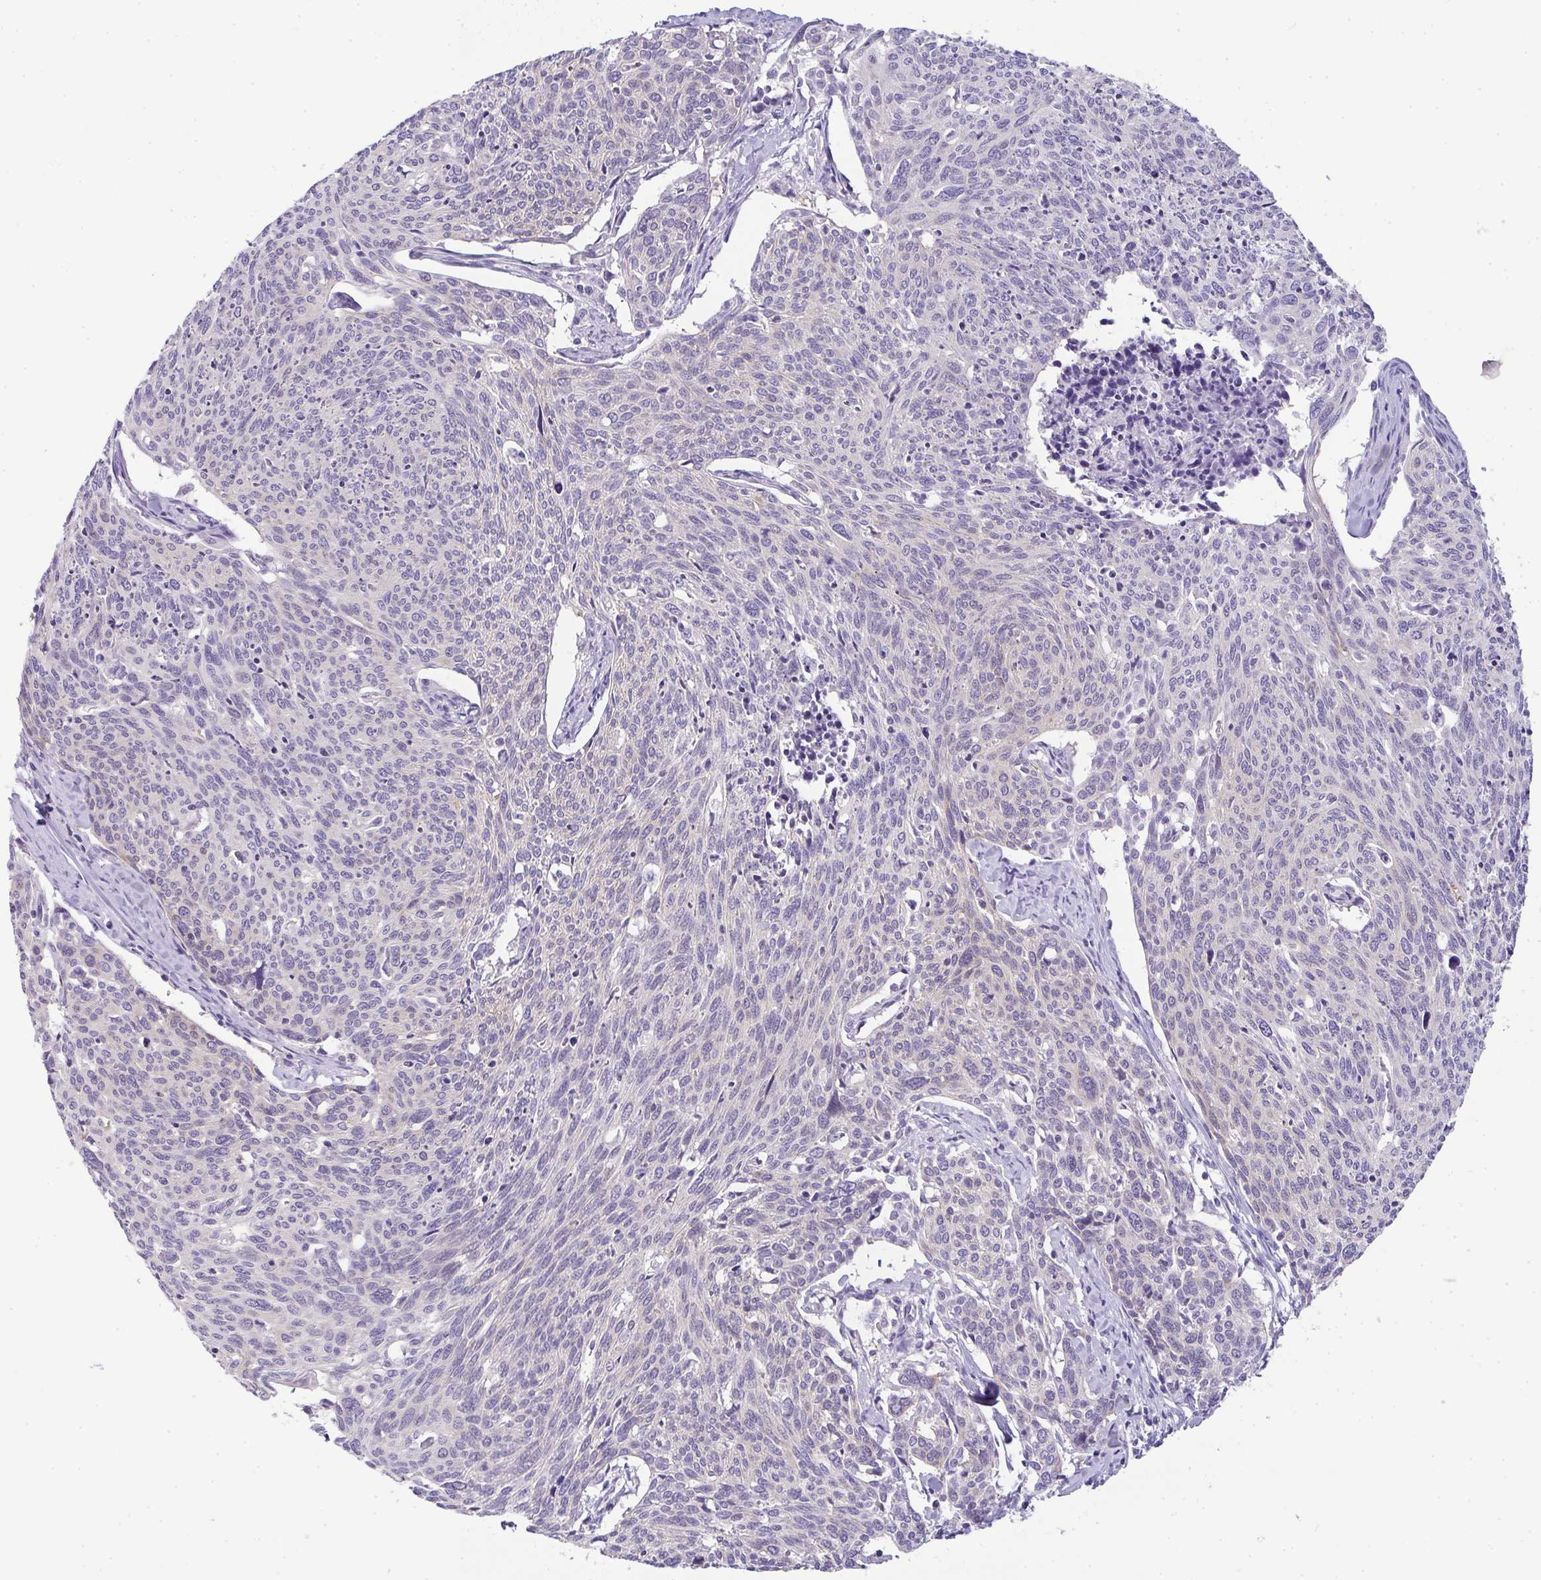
{"staining": {"intensity": "moderate", "quantity": "25%-75%", "location": "cytoplasmic/membranous"}, "tissue": "cervical cancer", "cell_type": "Tumor cells", "image_type": "cancer", "snomed": [{"axis": "morphology", "description": "Squamous cell carcinoma, NOS"}, {"axis": "topography", "description": "Cervix"}], "caption": "Cervical cancer (squamous cell carcinoma) stained for a protein displays moderate cytoplasmic/membranous positivity in tumor cells.", "gene": "LIPE", "patient": {"sex": "female", "age": 49}}